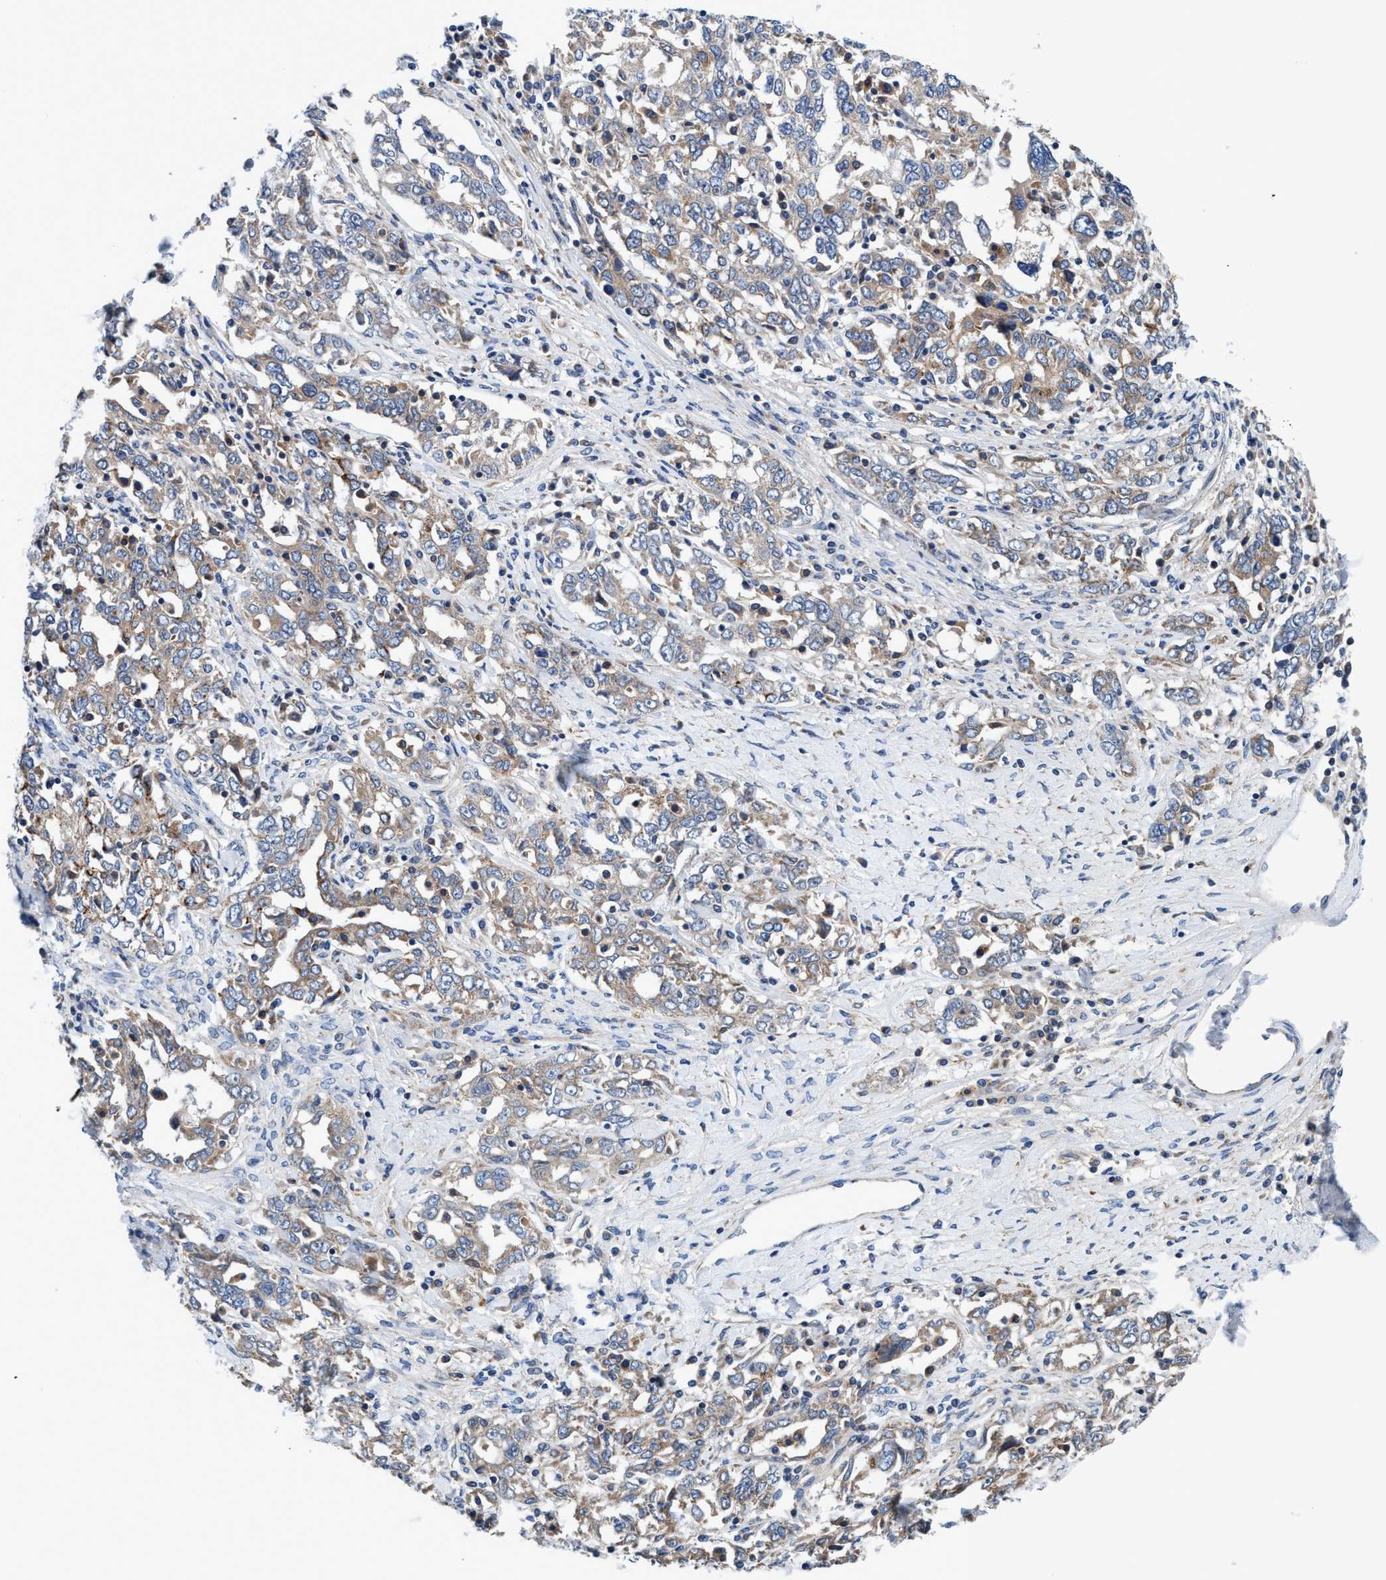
{"staining": {"intensity": "weak", "quantity": "<25%", "location": "cytoplasmic/membranous"}, "tissue": "ovarian cancer", "cell_type": "Tumor cells", "image_type": "cancer", "snomed": [{"axis": "morphology", "description": "Carcinoma, endometroid"}, {"axis": "topography", "description": "Ovary"}], "caption": "IHC histopathology image of human ovarian endometroid carcinoma stained for a protein (brown), which demonstrates no positivity in tumor cells.", "gene": "ENDOG", "patient": {"sex": "female", "age": 62}}